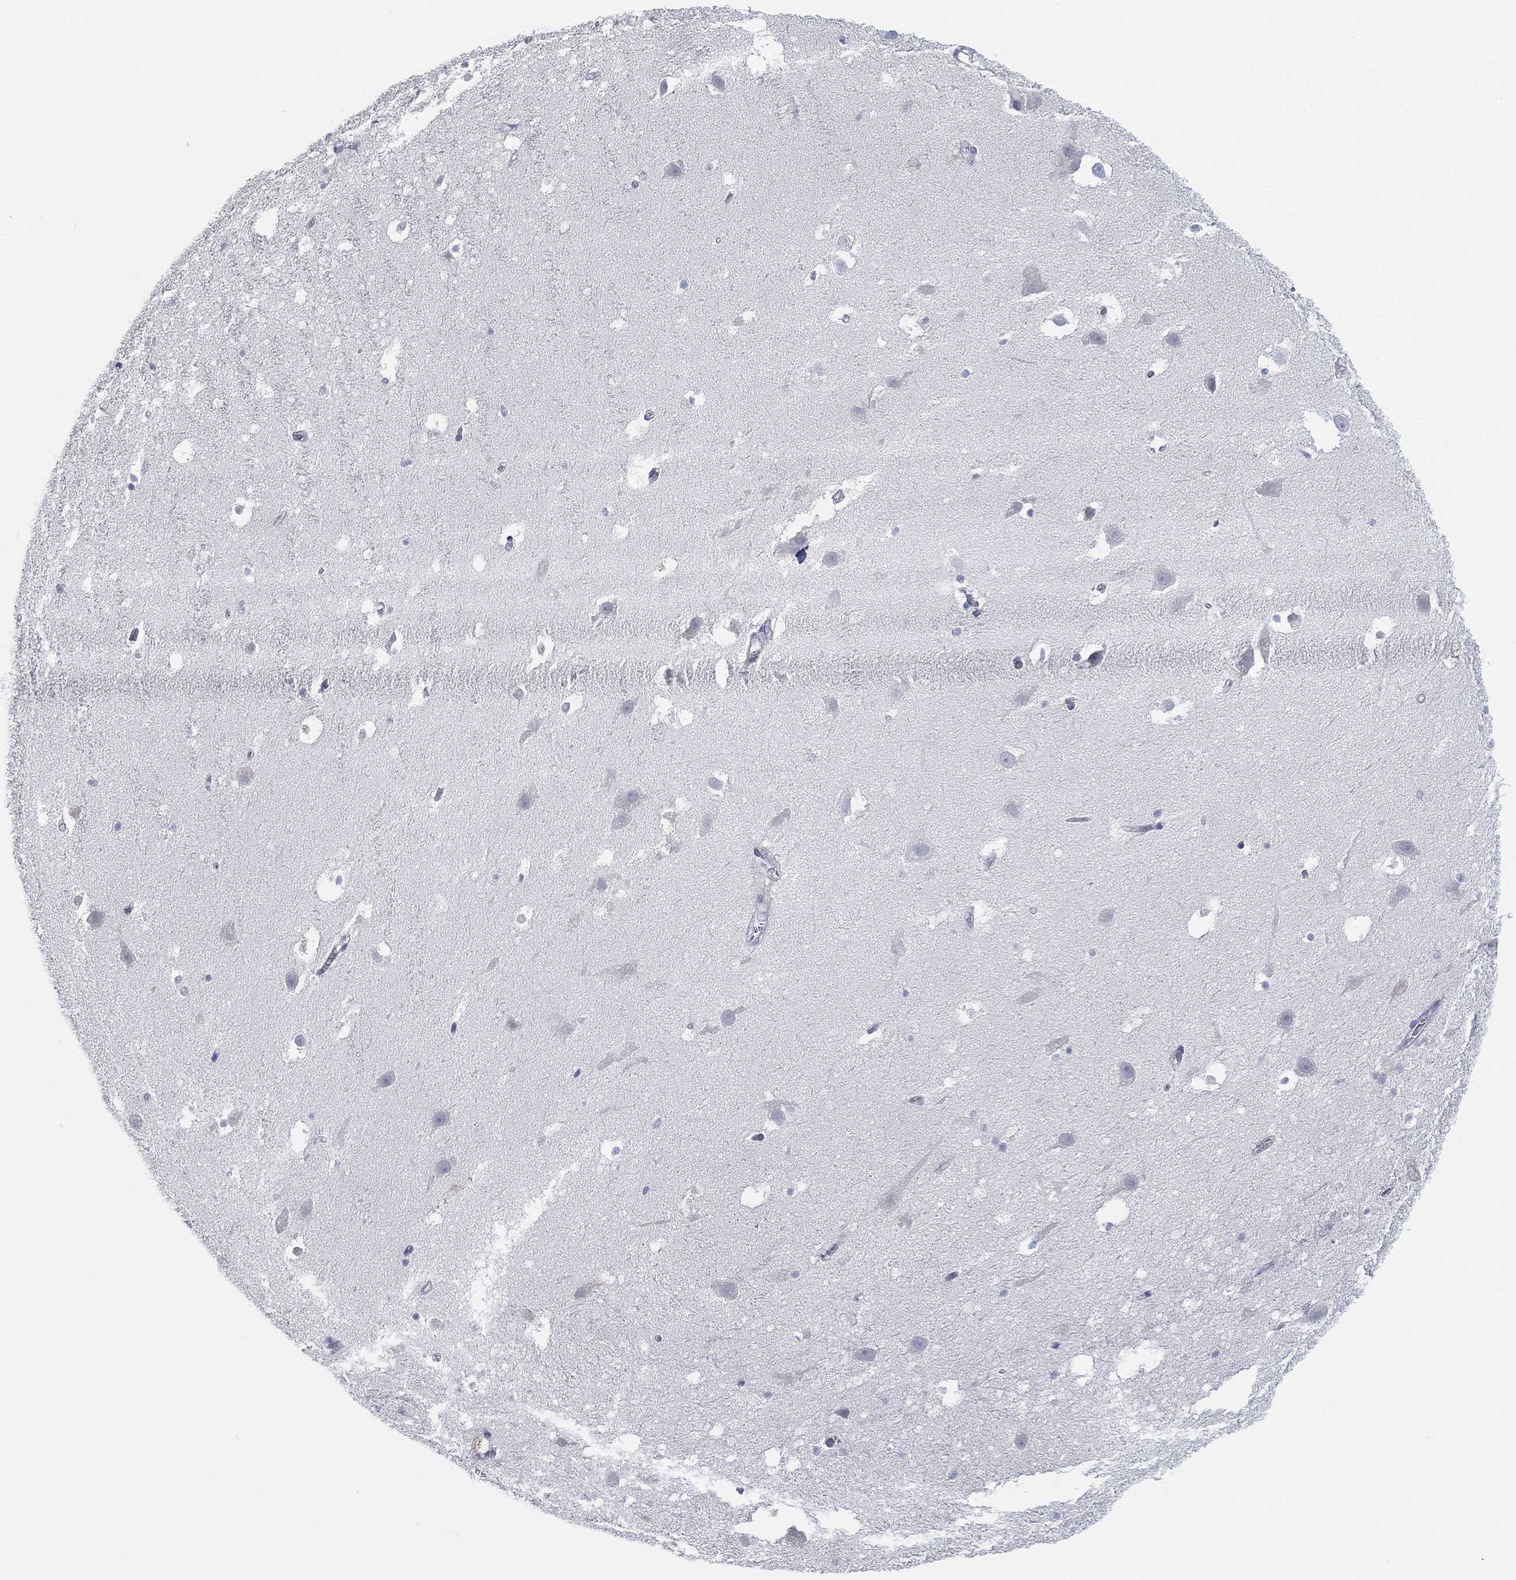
{"staining": {"intensity": "negative", "quantity": "none", "location": "none"}, "tissue": "hippocampus", "cell_type": "Glial cells", "image_type": "normal", "snomed": [{"axis": "morphology", "description": "Normal tissue, NOS"}, {"axis": "topography", "description": "Hippocampus"}], "caption": "This is an immunohistochemistry histopathology image of normal hippocampus. There is no expression in glial cells.", "gene": "HEATR4", "patient": {"sex": "male", "age": 26}}